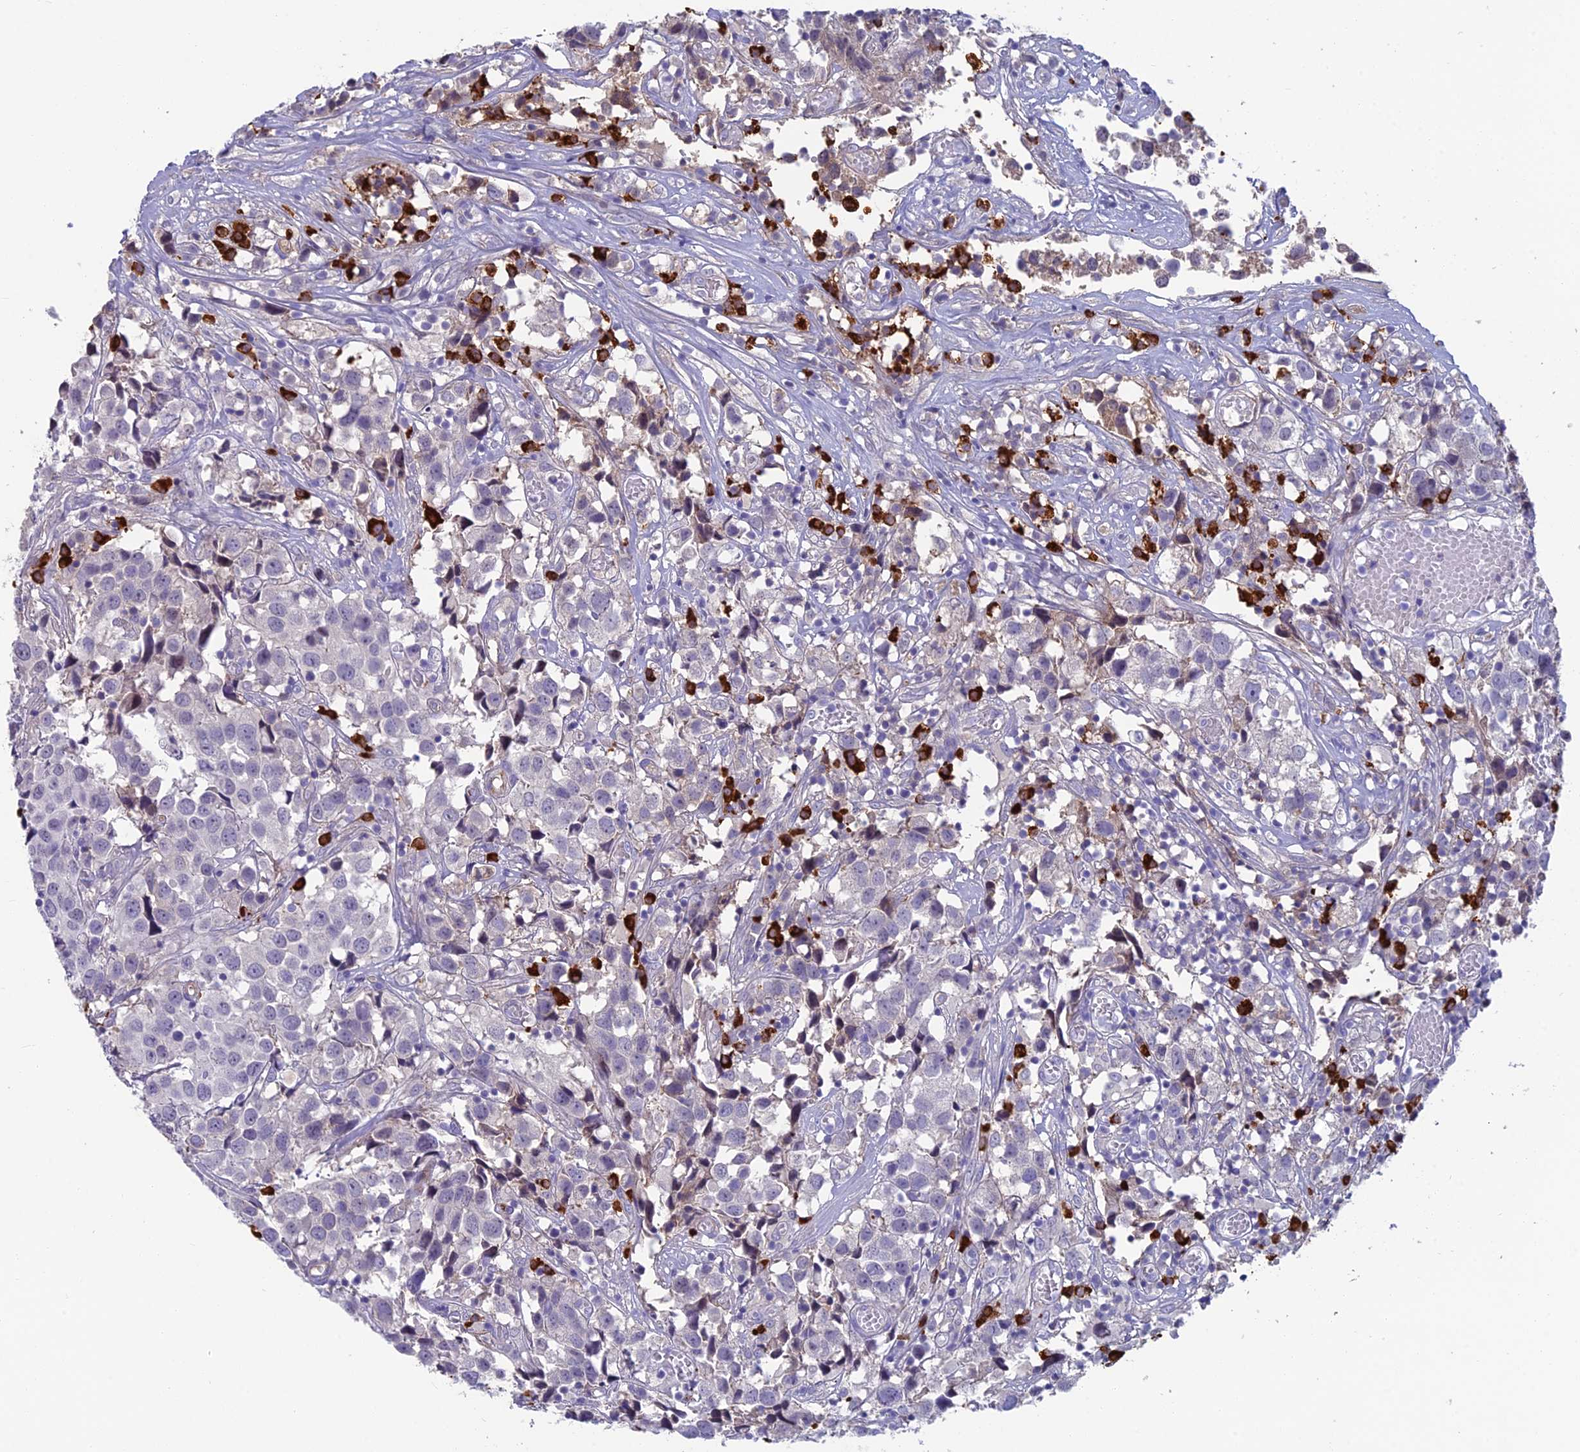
{"staining": {"intensity": "negative", "quantity": "none", "location": "none"}, "tissue": "urothelial cancer", "cell_type": "Tumor cells", "image_type": "cancer", "snomed": [{"axis": "morphology", "description": "Urothelial carcinoma, High grade"}, {"axis": "topography", "description": "Urinary bladder"}], "caption": "DAB immunohistochemical staining of human urothelial carcinoma (high-grade) shows no significant positivity in tumor cells.", "gene": "SNAP91", "patient": {"sex": "female", "age": 75}}